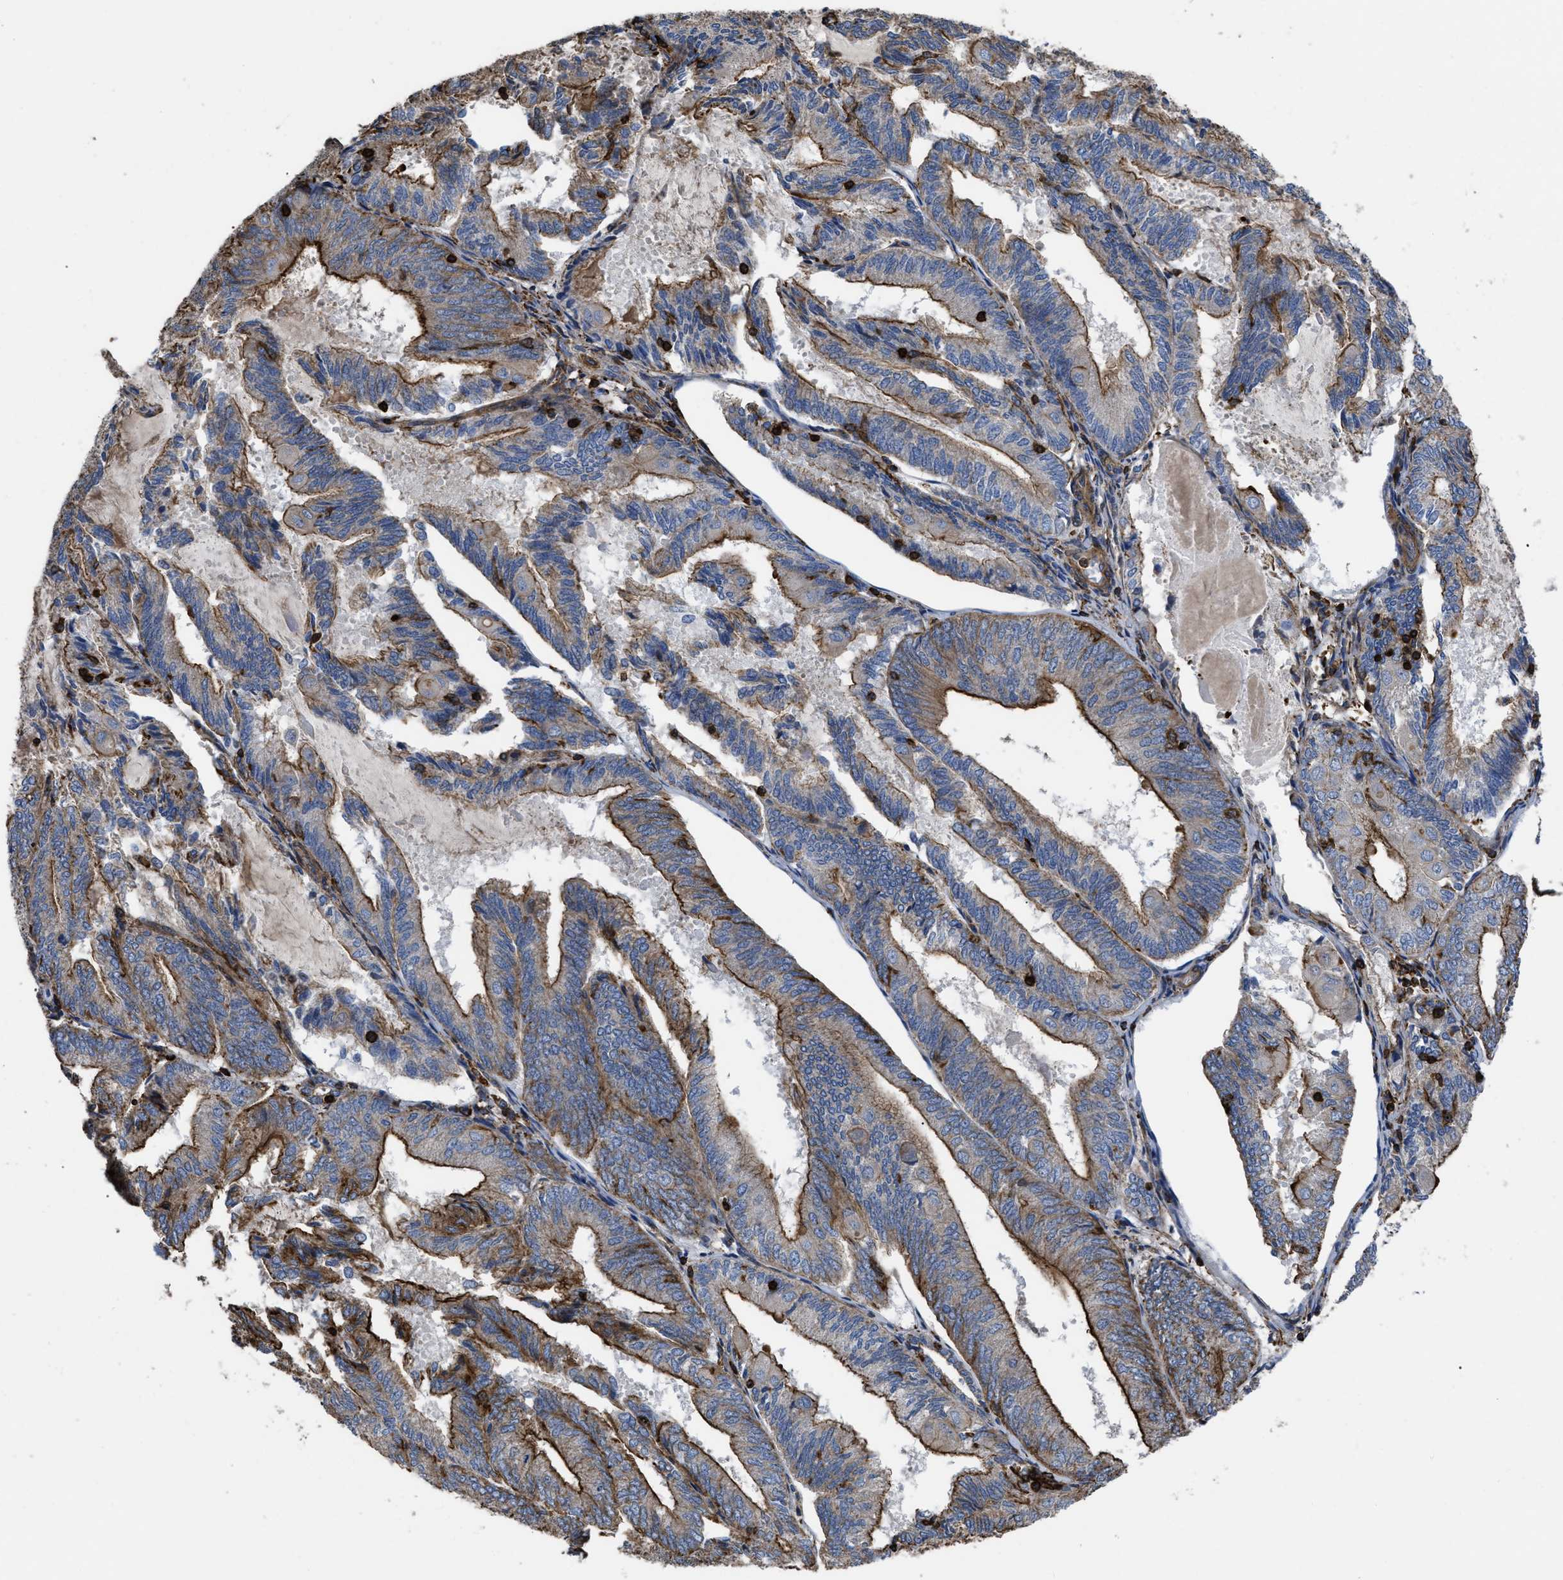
{"staining": {"intensity": "strong", "quantity": ">75%", "location": "cytoplasmic/membranous"}, "tissue": "endometrial cancer", "cell_type": "Tumor cells", "image_type": "cancer", "snomed": [{"axis": "morphology", "description": "Adenocarcinoma, NOS"}, {"axis": "topography", "description": "Endometrium"}], "caption": "This image shows immunohistochemistry (IHC) staining of endometrial cancer (adenocarcinoma), with high strong cytoplasmic/membranous staining in approximately >75% of tumor cells.", "gene": "SCUBE2", "patient": {"sex": "female", "age": 81}}